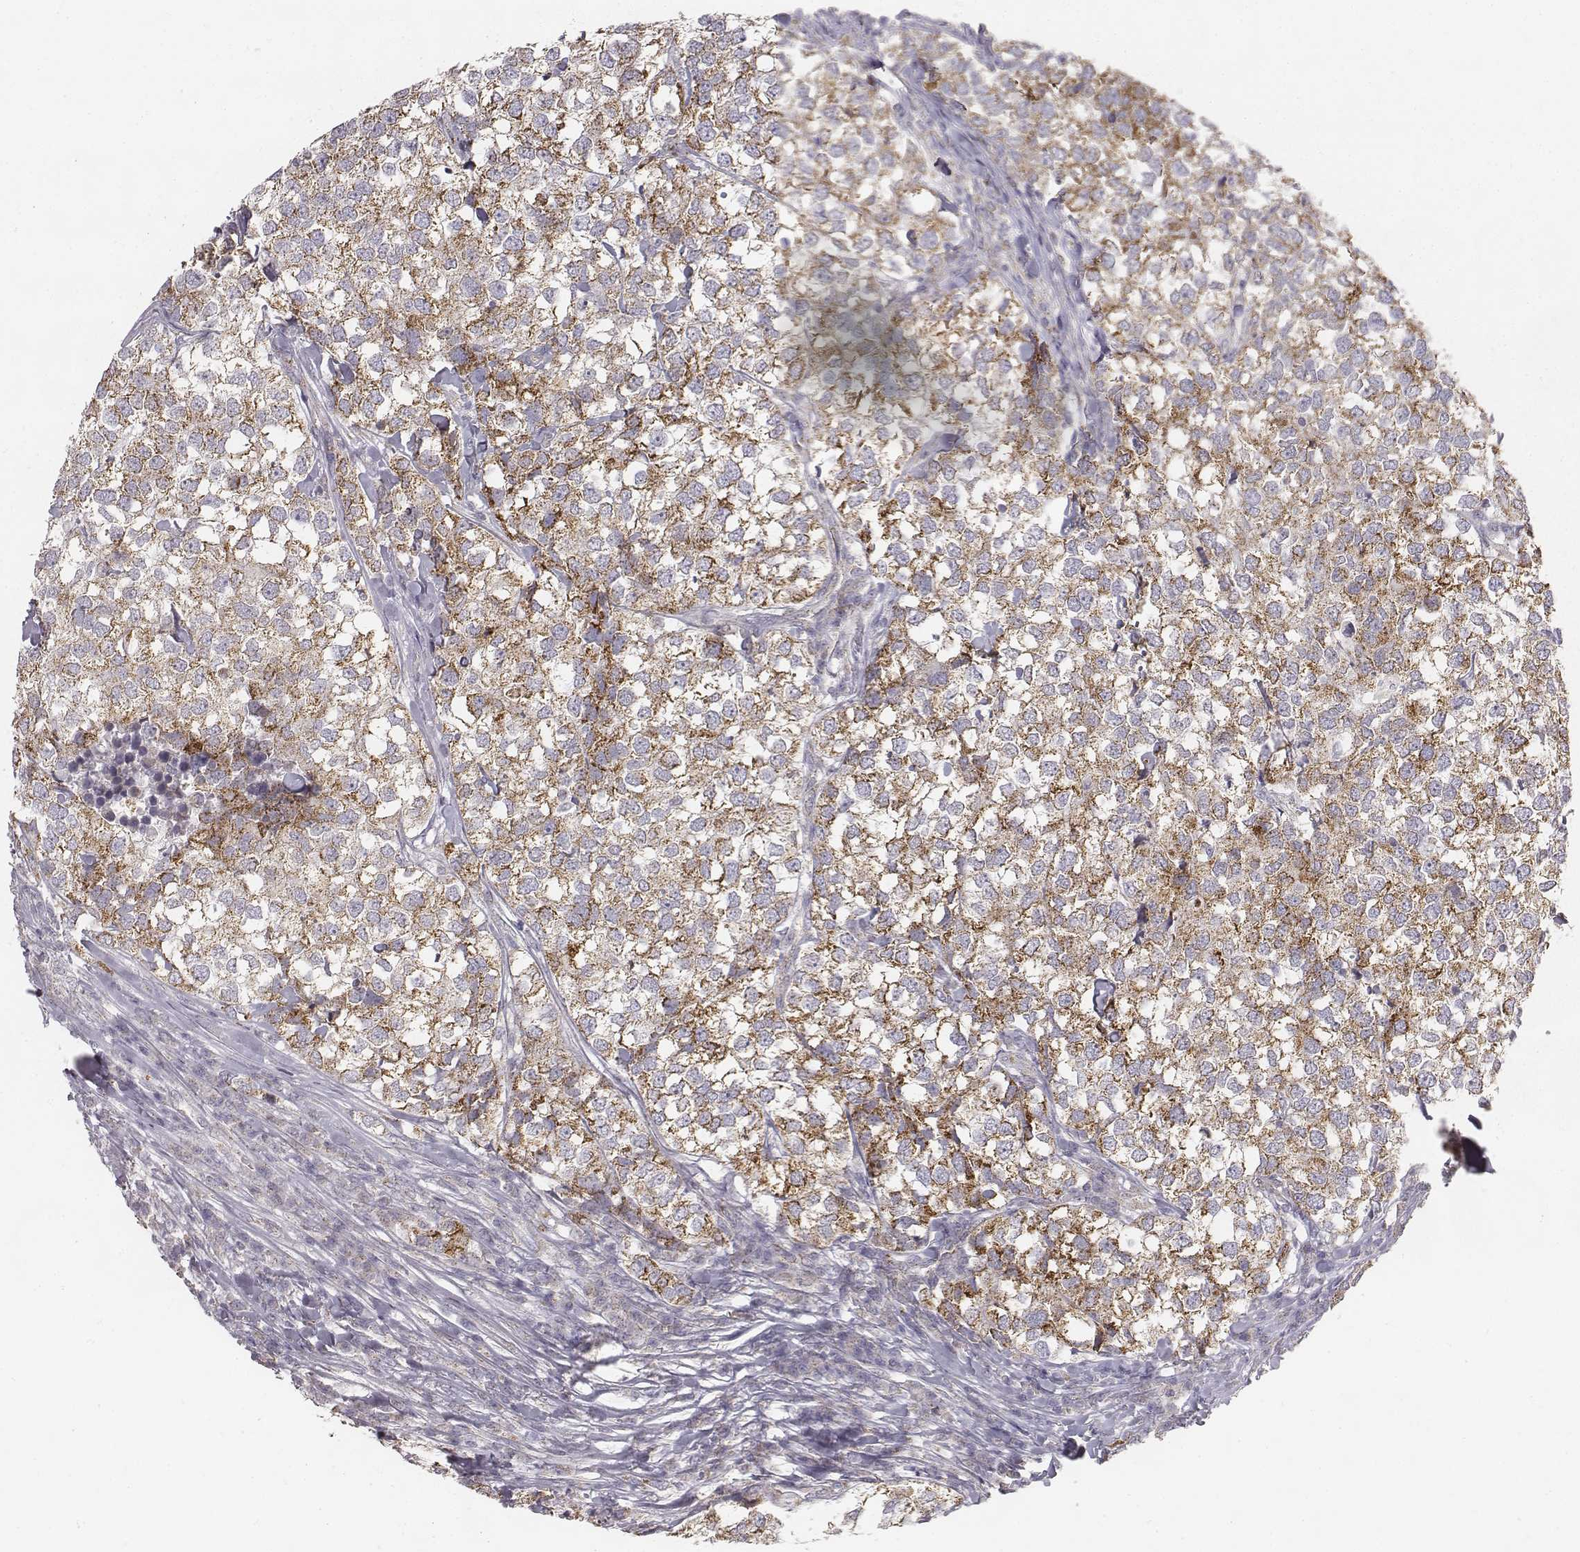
{"staining": {"intensity": "moderate", "quantity": ">75%", "location": "cytoplasmic/membranous"}, "tissue": "breast cancer", "cell_type": "Tumor cells", "image_type": "cancer", "snomed": [{"axis": "morphology", "description": "Duct carcinoma"}, {"axis": "topography", "description": "Breast"}], "caption": "IHC staining of intraductal carcinoma (breast), which demonstrates medium levels of moderate cytoplasmic/membranous expression in approximately >75% of tumor cells indicating moderate cytoplasmic/membranous protein staining. The staining was performed using DAB (3,3'-diaminobenzidine) (brown) for protein detection and nuclei were counterstained in hematoxylin (blue).", "gene": "ABCD3", "patient": {"sex": "female", "age": 30}}